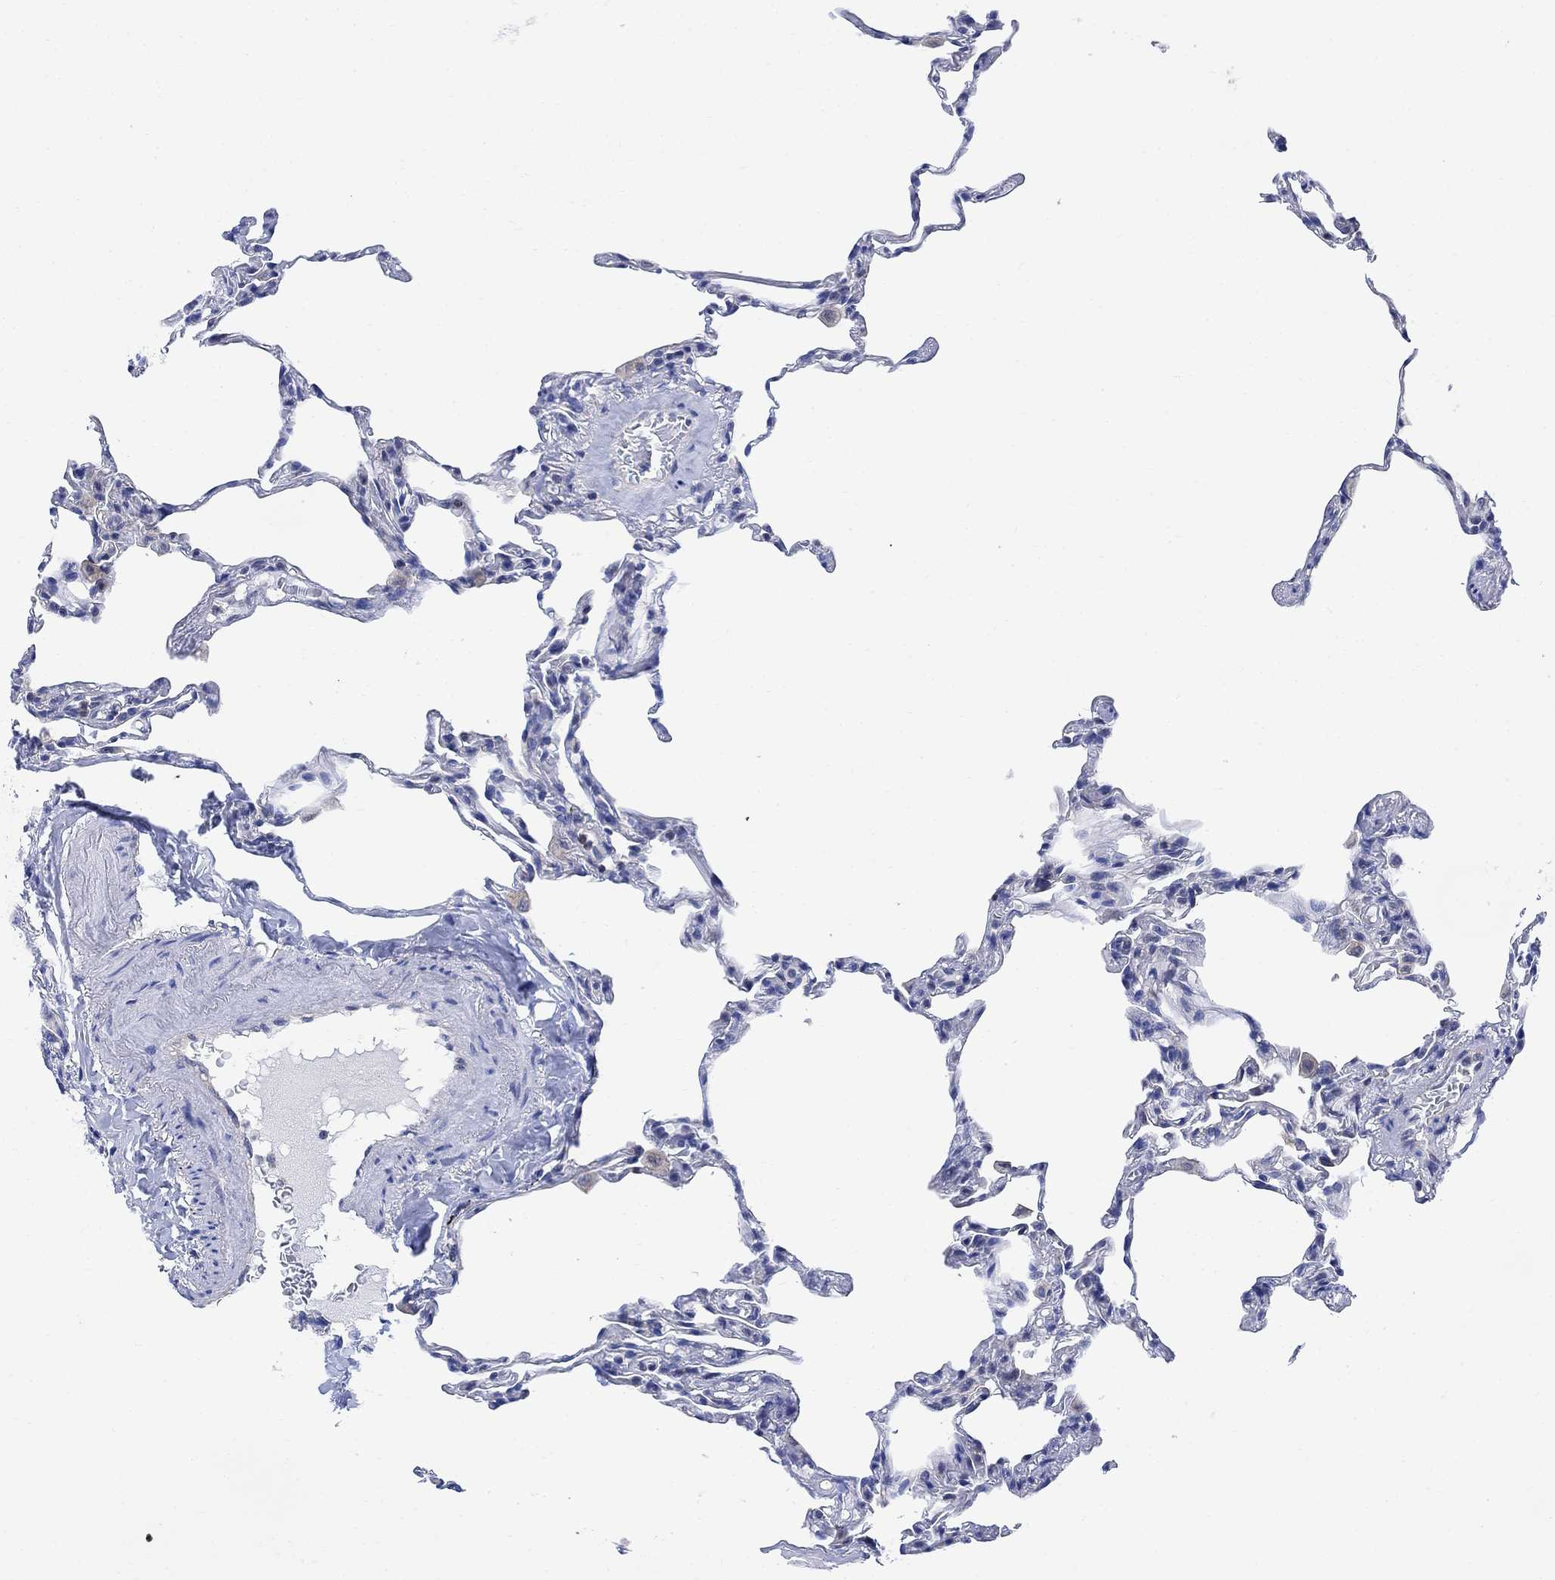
{"staining": {"intensity": "negative", "quantity": "none", "location": "none"}, "tissue": "lung", "cell_type": "Alveolar cells", "image_type": "normal", "snomed": [{"axis": "morphology", "description": "Normal tissue, NOS"}, {"axis": "topography", "description": "Lung"}], "caption": "DAB (3,3'-diaminobenzidine) immunohistochemical staining of unremarkable lung displays no significant positivity in alveolar cells.", "gene": "ARSK", "patient": {"sex": "female", "age": 57}}